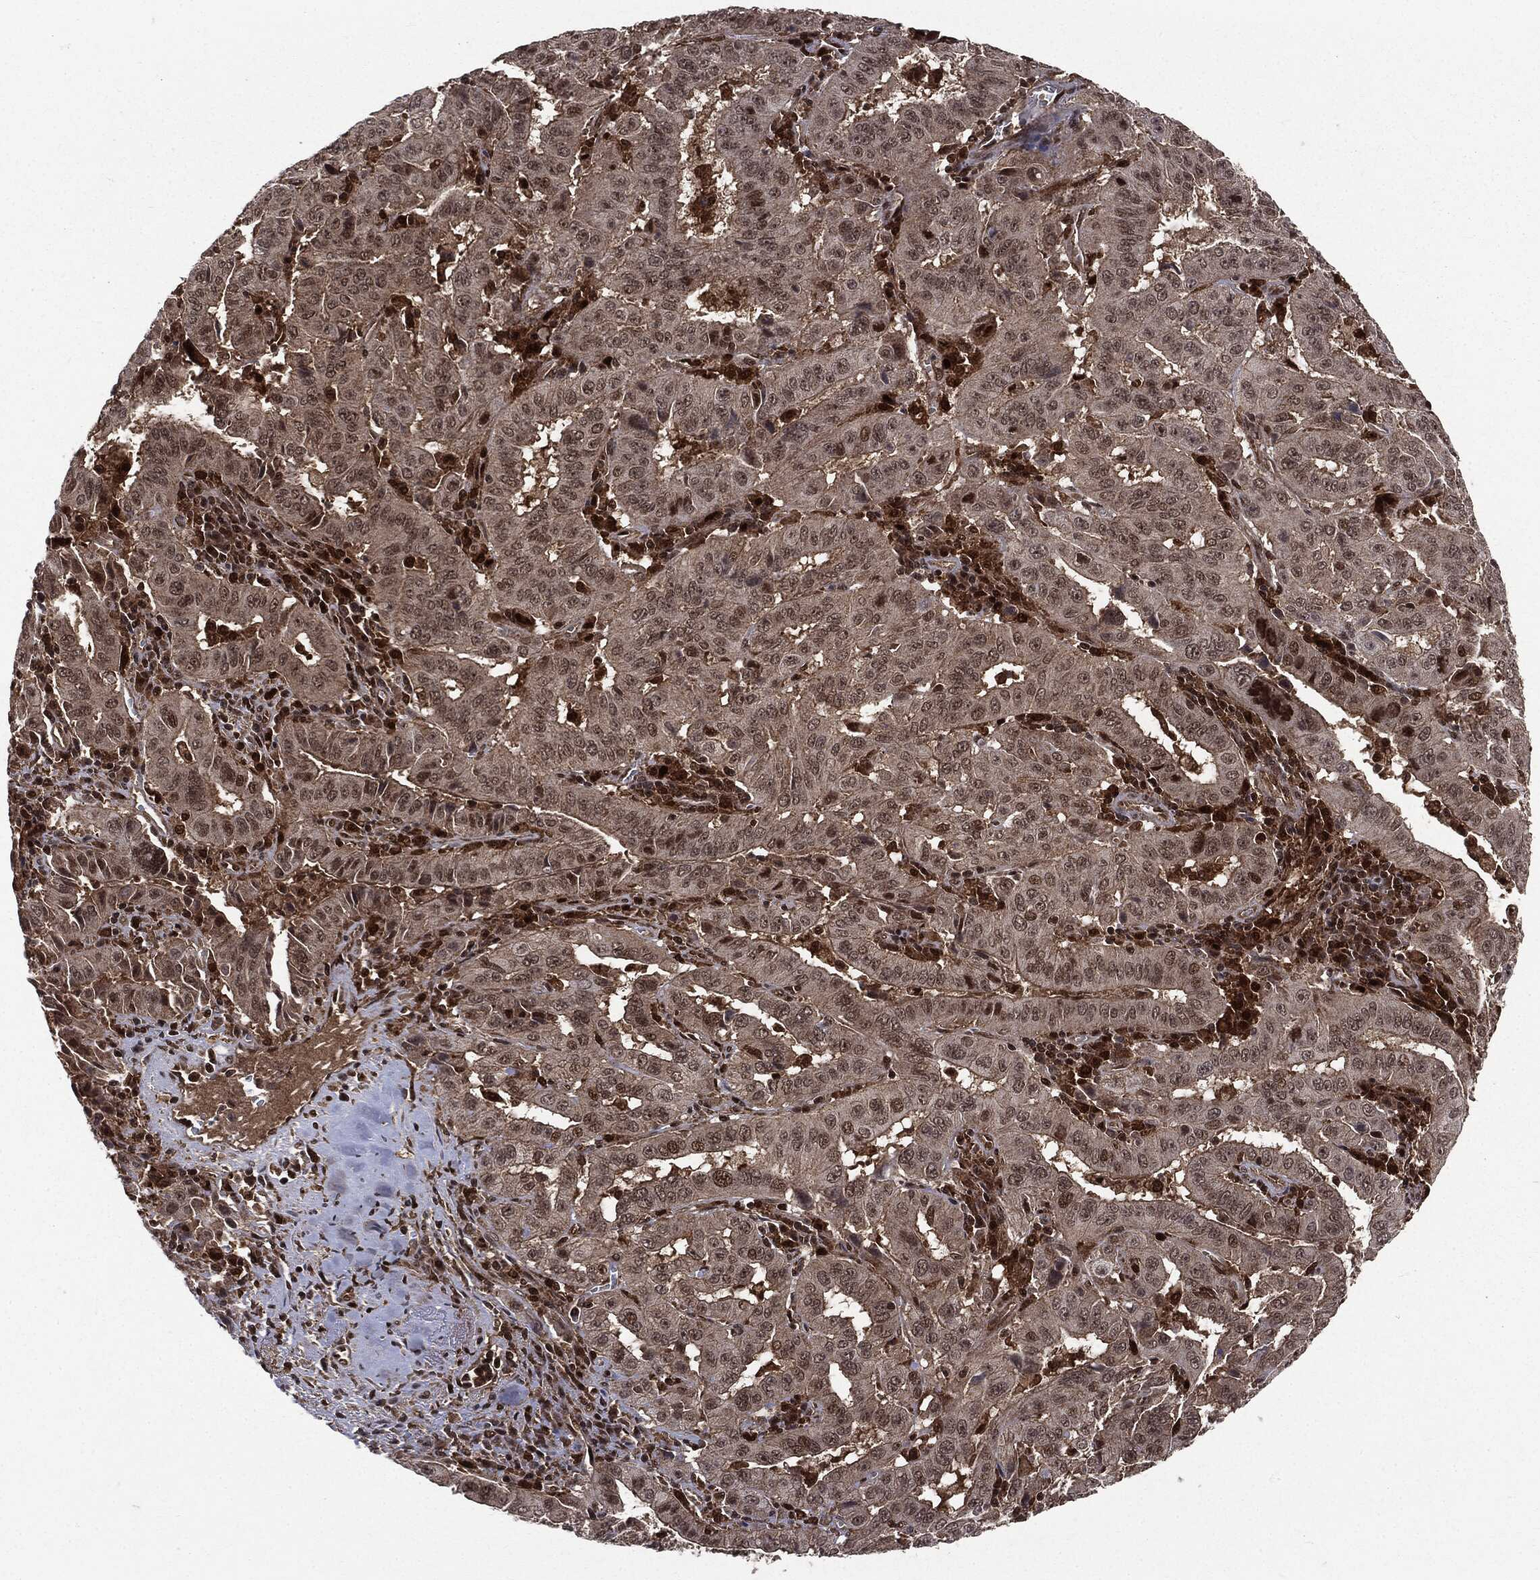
{"staining": {"intensity": "weak", "quantity": "<25%", "location": "cytoplasmic/membranous,nuclear"}, "tissue": "pancreatic cancer", "cell_type": "Tumor cells", "image_type": "cancer", "snomed": [{"axis": "morphology", "description": "Adenocarcinoma, NOS"}, {"axis": "topography", "description": "Pancreas"}], "caption": "IHC photomicrograph of adenocarcinoma (pancreatic) stained for a protein (brown), which demonstrates no positivity in tumor cells. (DAB (3,3'-diaminobenzidine) IHC visualized using brightfield microscopy, high magnification).", "gene": "PTPA", "patient": {"sex": "male", "age": 63}}